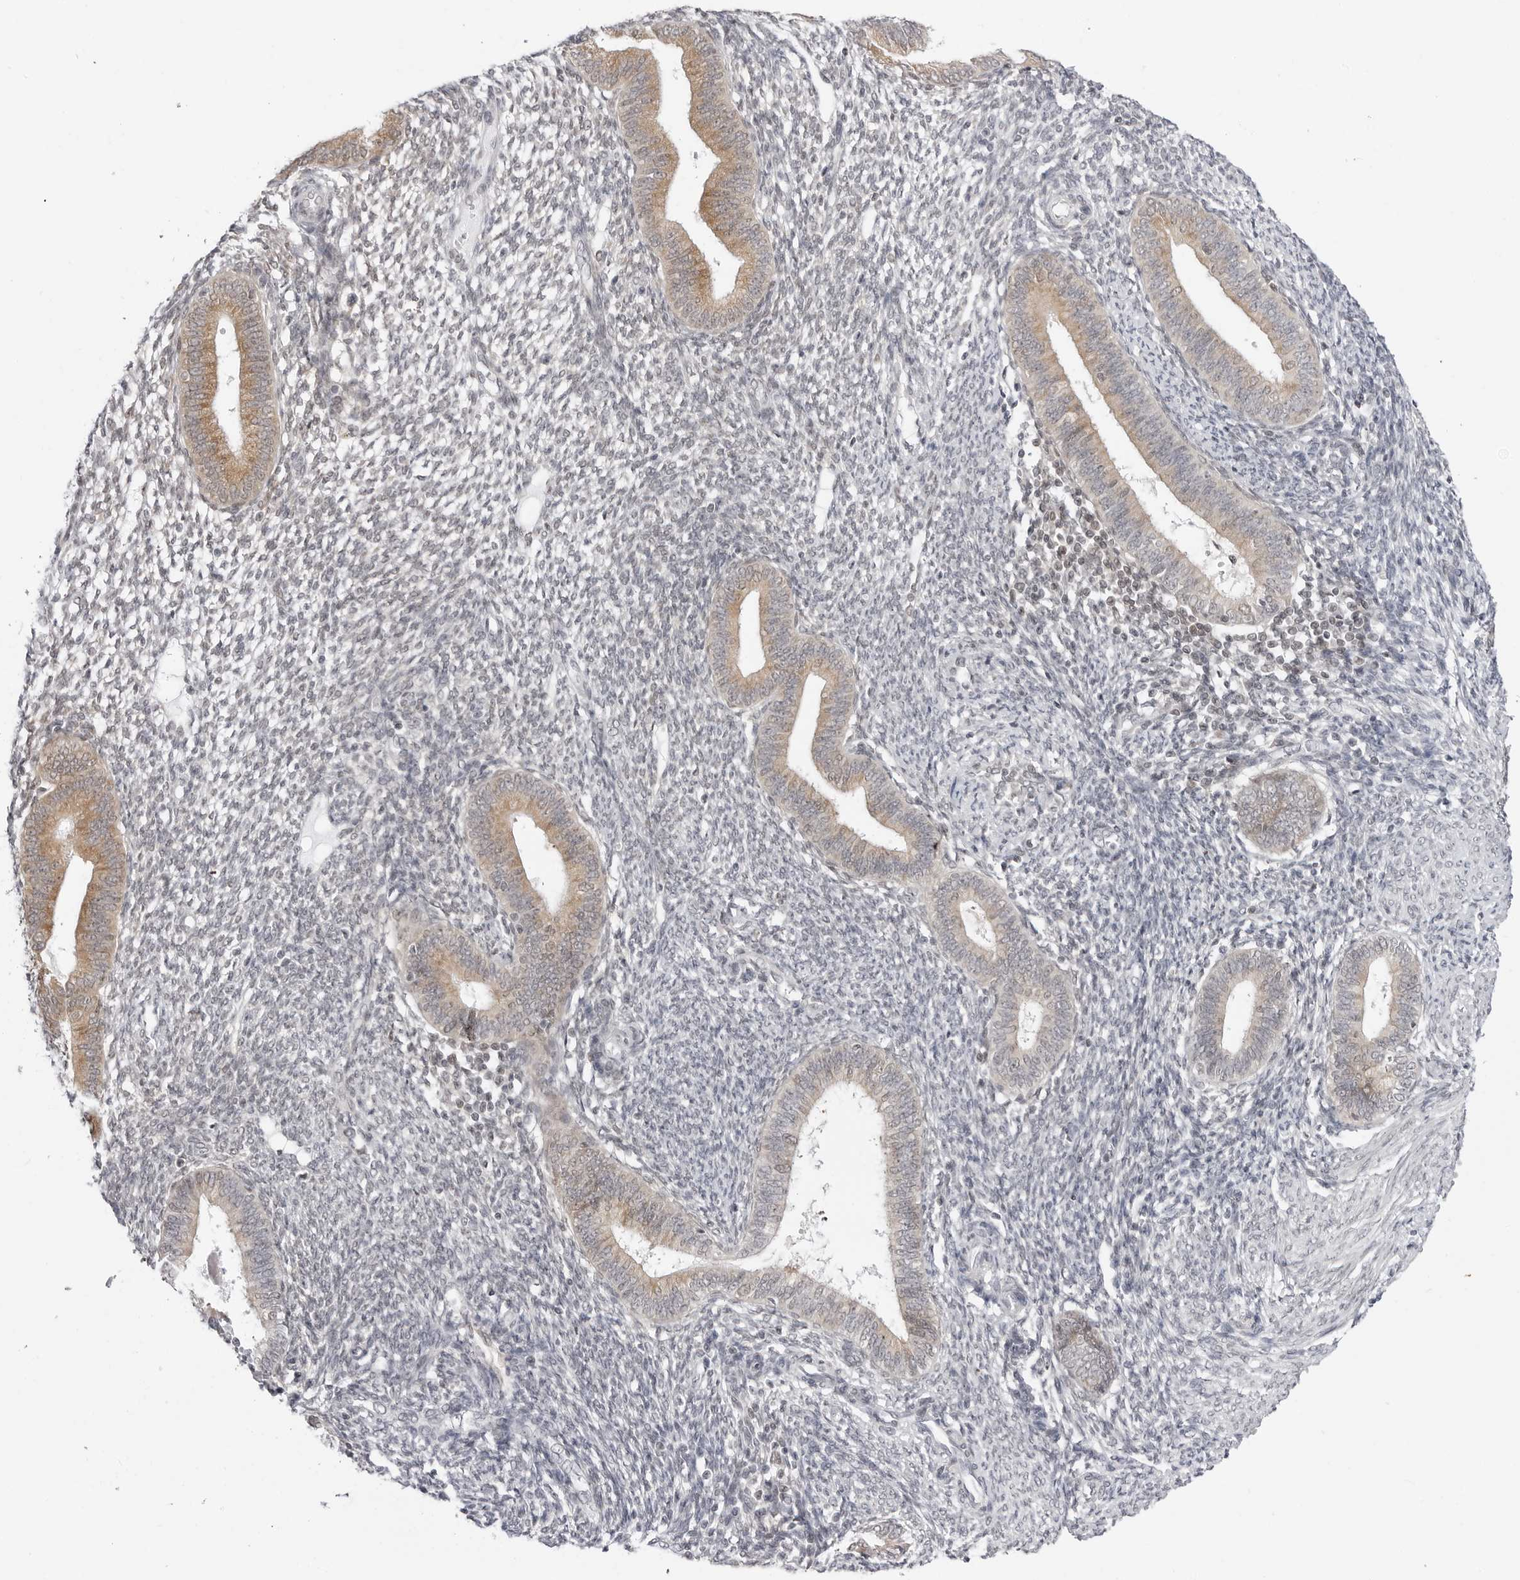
{"staining": {"intensity": "weak", "quantity": "25%-75%", "location": "nuclear"}, "tissue": "endometrium", "cell_type": "Cells in endometrial stroma", "image_type": "normal", "snomed": [{"axis": "morphology", "description": "Normal tissue, NOS"}, {"axis": "topography", "description": "Endometrium"}], "caption": "The image displays staining of benign endometrium, revealing weak nuclear protein expression (brown color) within cells in endometrial stroma. The staining is performed using DAB brown chromogen to label protein expression. The nuclei are counter-stained blue using hematoxylin.", "gene": "PPP2R5C", "patient": {"sex": "female", "age": 46}}